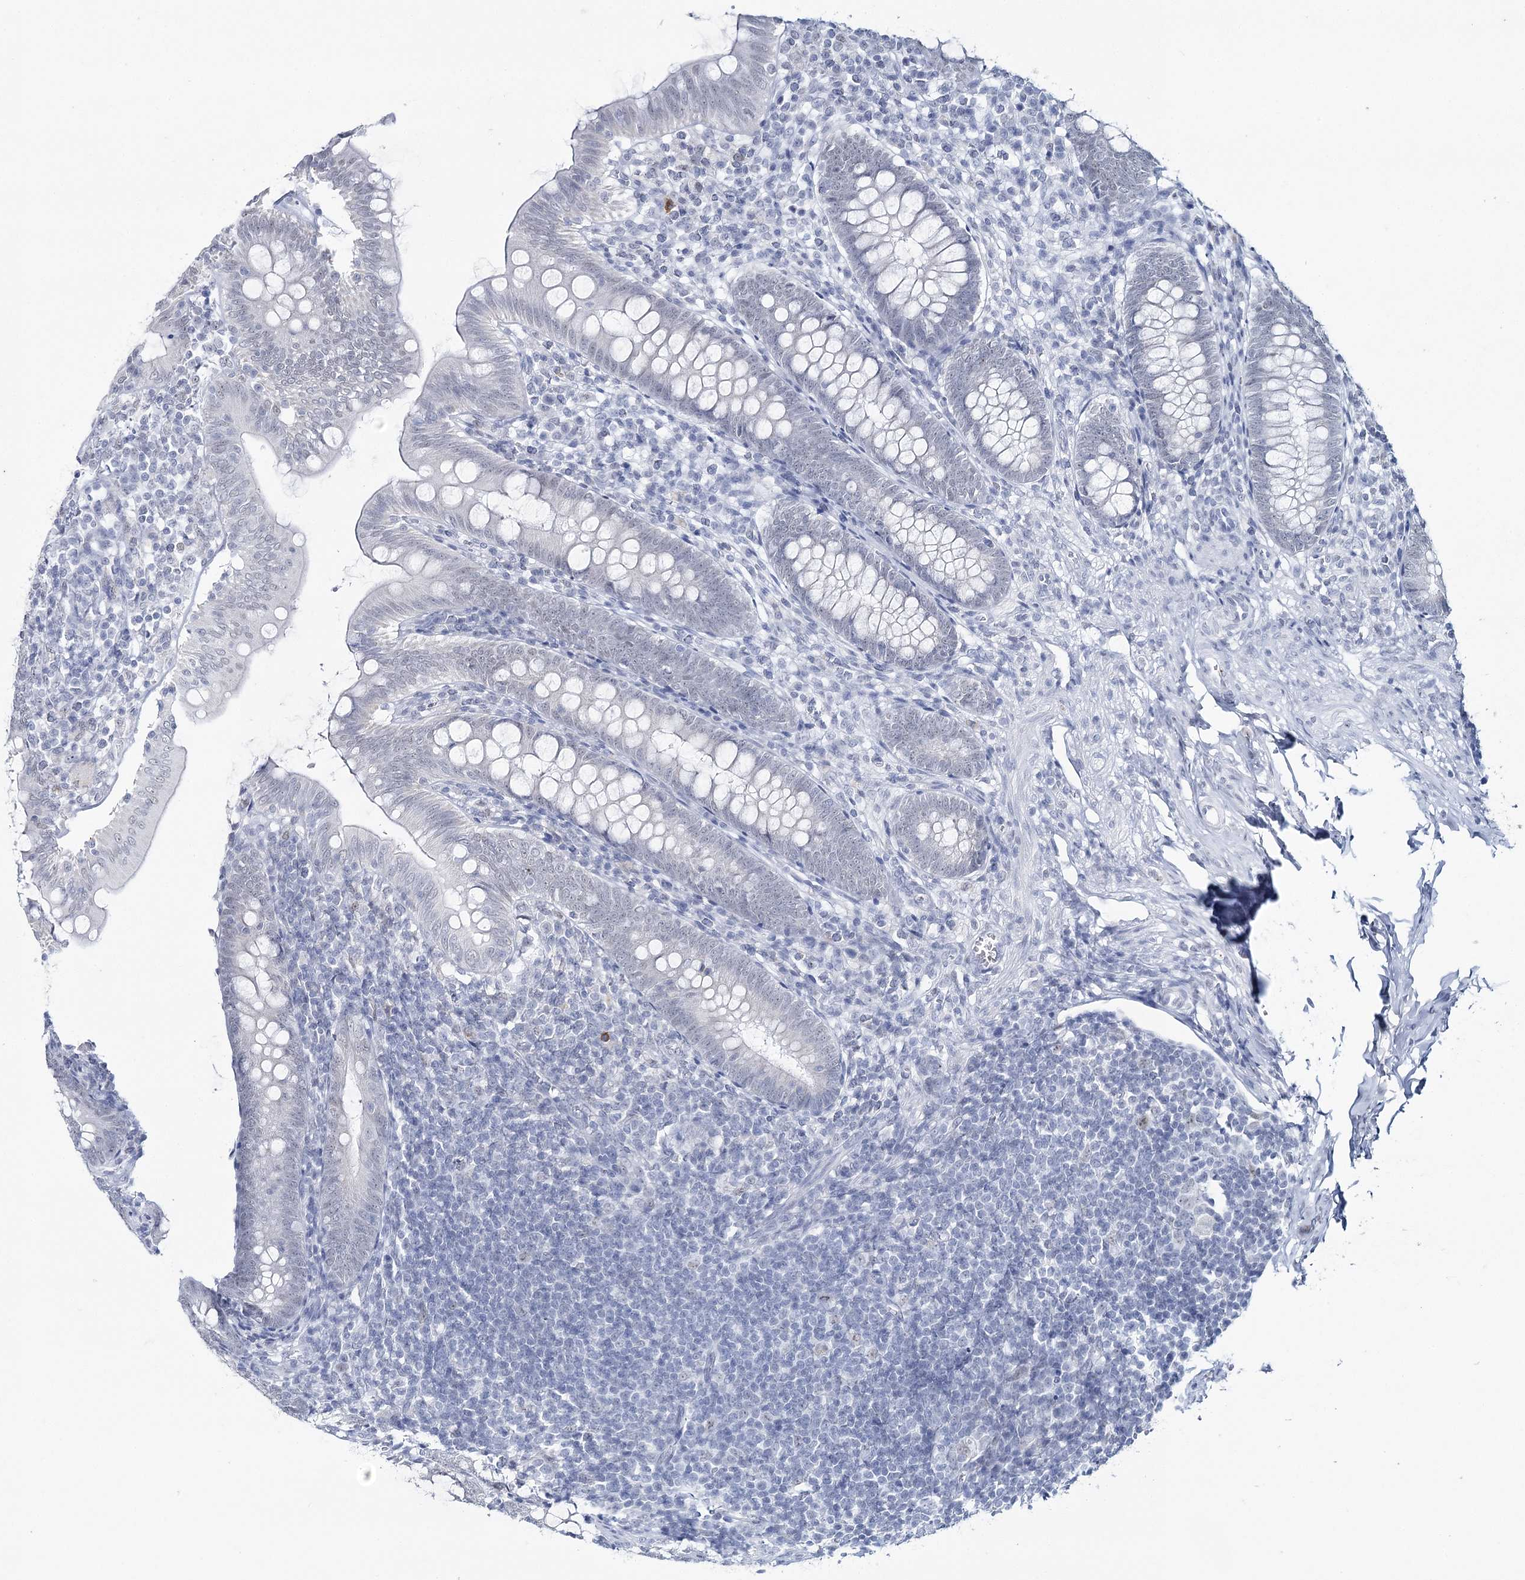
{"staining": {"intensity": "weak", "quantity": "<25%", "location": "nuclear"}, "tissue": "appendix", "cell_type": "Glandular cells", "image_type": "normal", "snomed": [{"axis": "morphology", "description": "Normal tissue, NOS"}, {"axis": "topography", "description": "Appendix"}], "caption": "The IHC micrograph has no significant positivity in glandular cells of appendix. (Stains: DAB (3,3'-diaminobenzidine) immunohistochemistry (IHC) with hematoxylin counter stain, Microscopy: brightfield microscopy at high magnification).", "gene": "ZC3H8", "patient": {"sex": "male", "age": 14}}